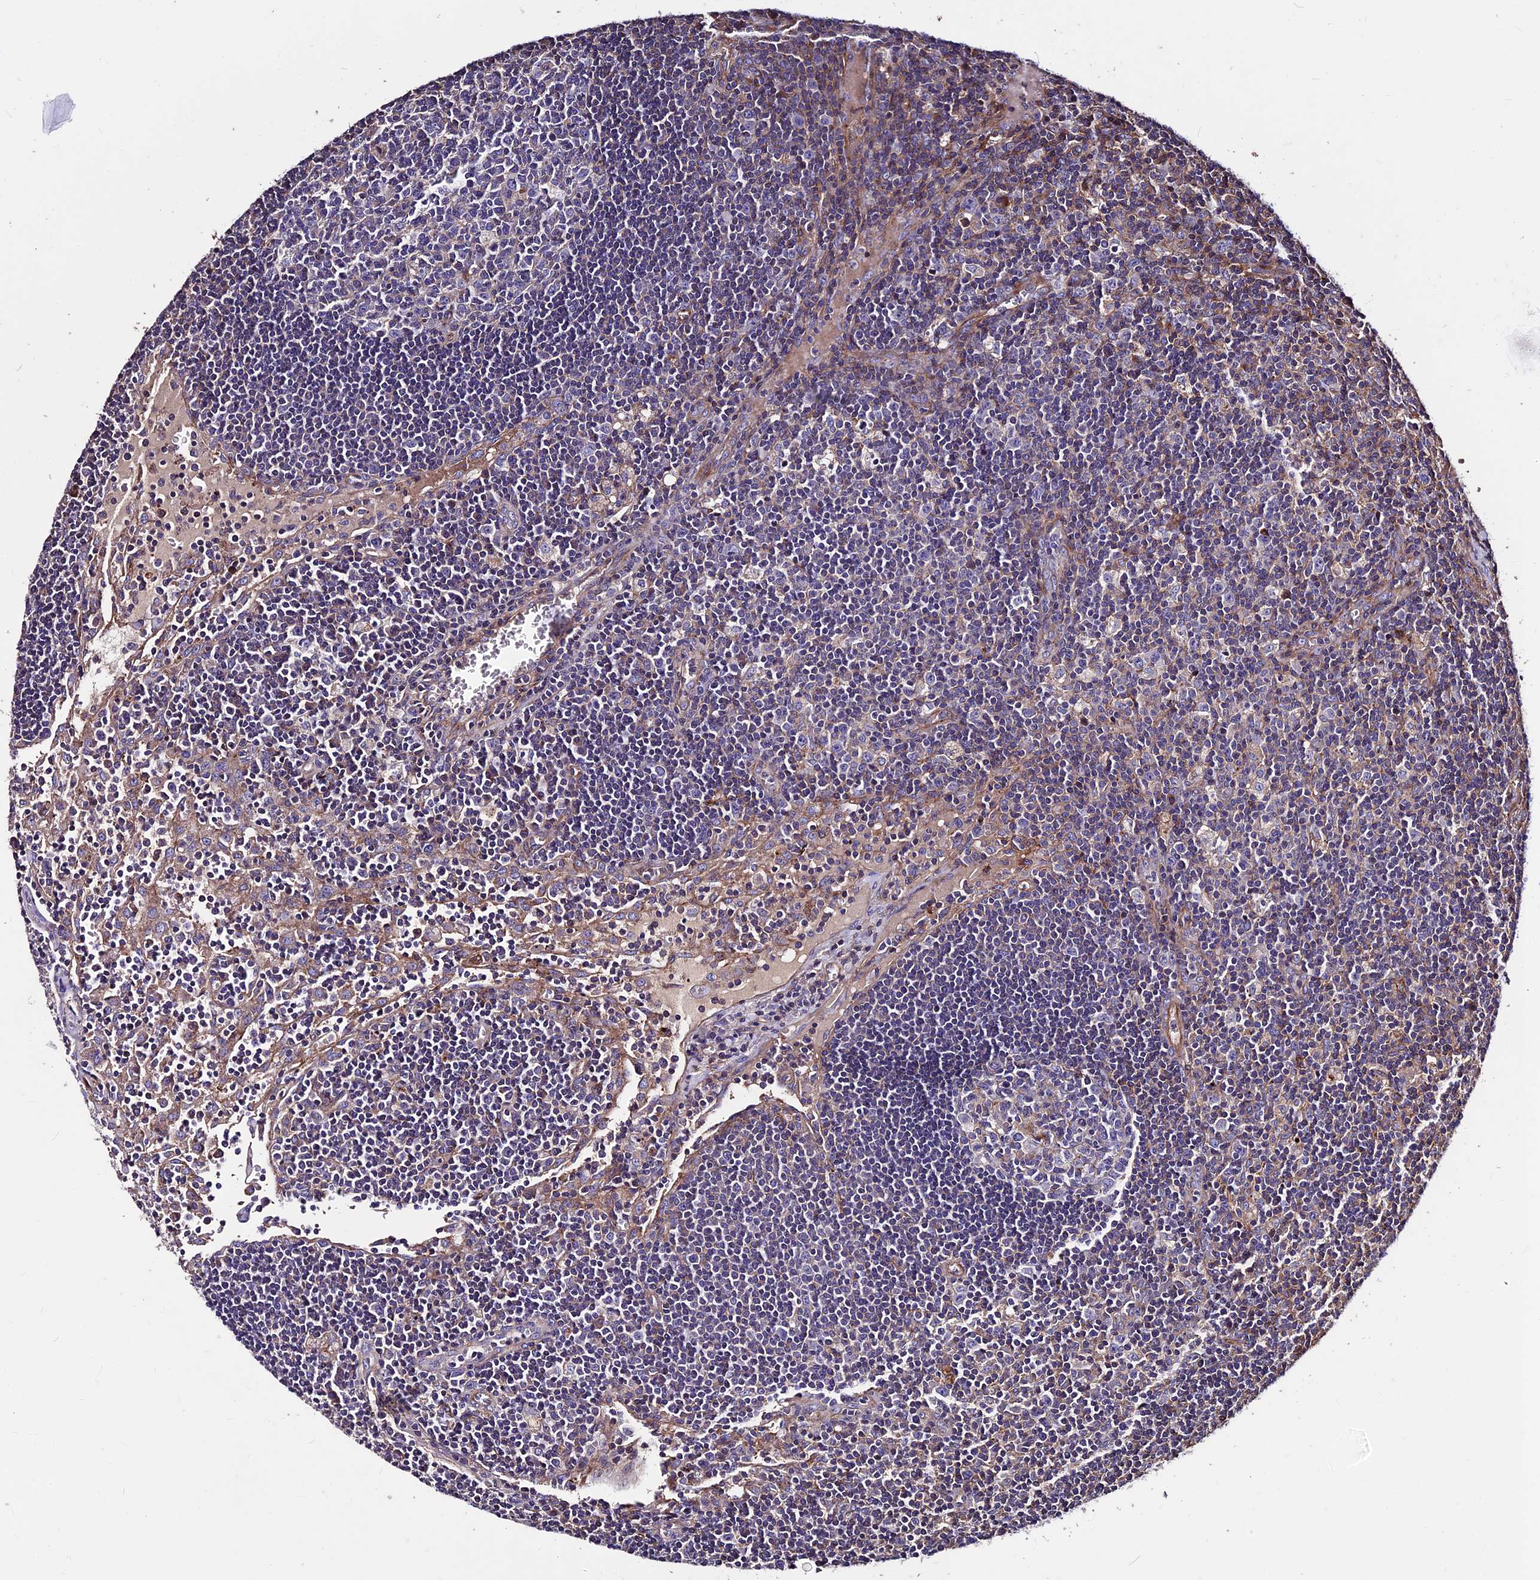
{"staining": {"intensity": "negative", "quantity": "none", "location": "none"}, "tissue": "lymph node", "cell_type": "Germinal center cells", "image_type": "normal", "snomed": [{"axis": "morphology", "description": "Normal tissue, NOS"}, {"axis": "topography", "description": "Lymph node"}], "caption": "DAB immunohistochemical staining of unremarkable lymph node displays no significant expression in germinal center cells.", "gene": "EVA1B", "patient": {"sex": "male", "age": 58}}